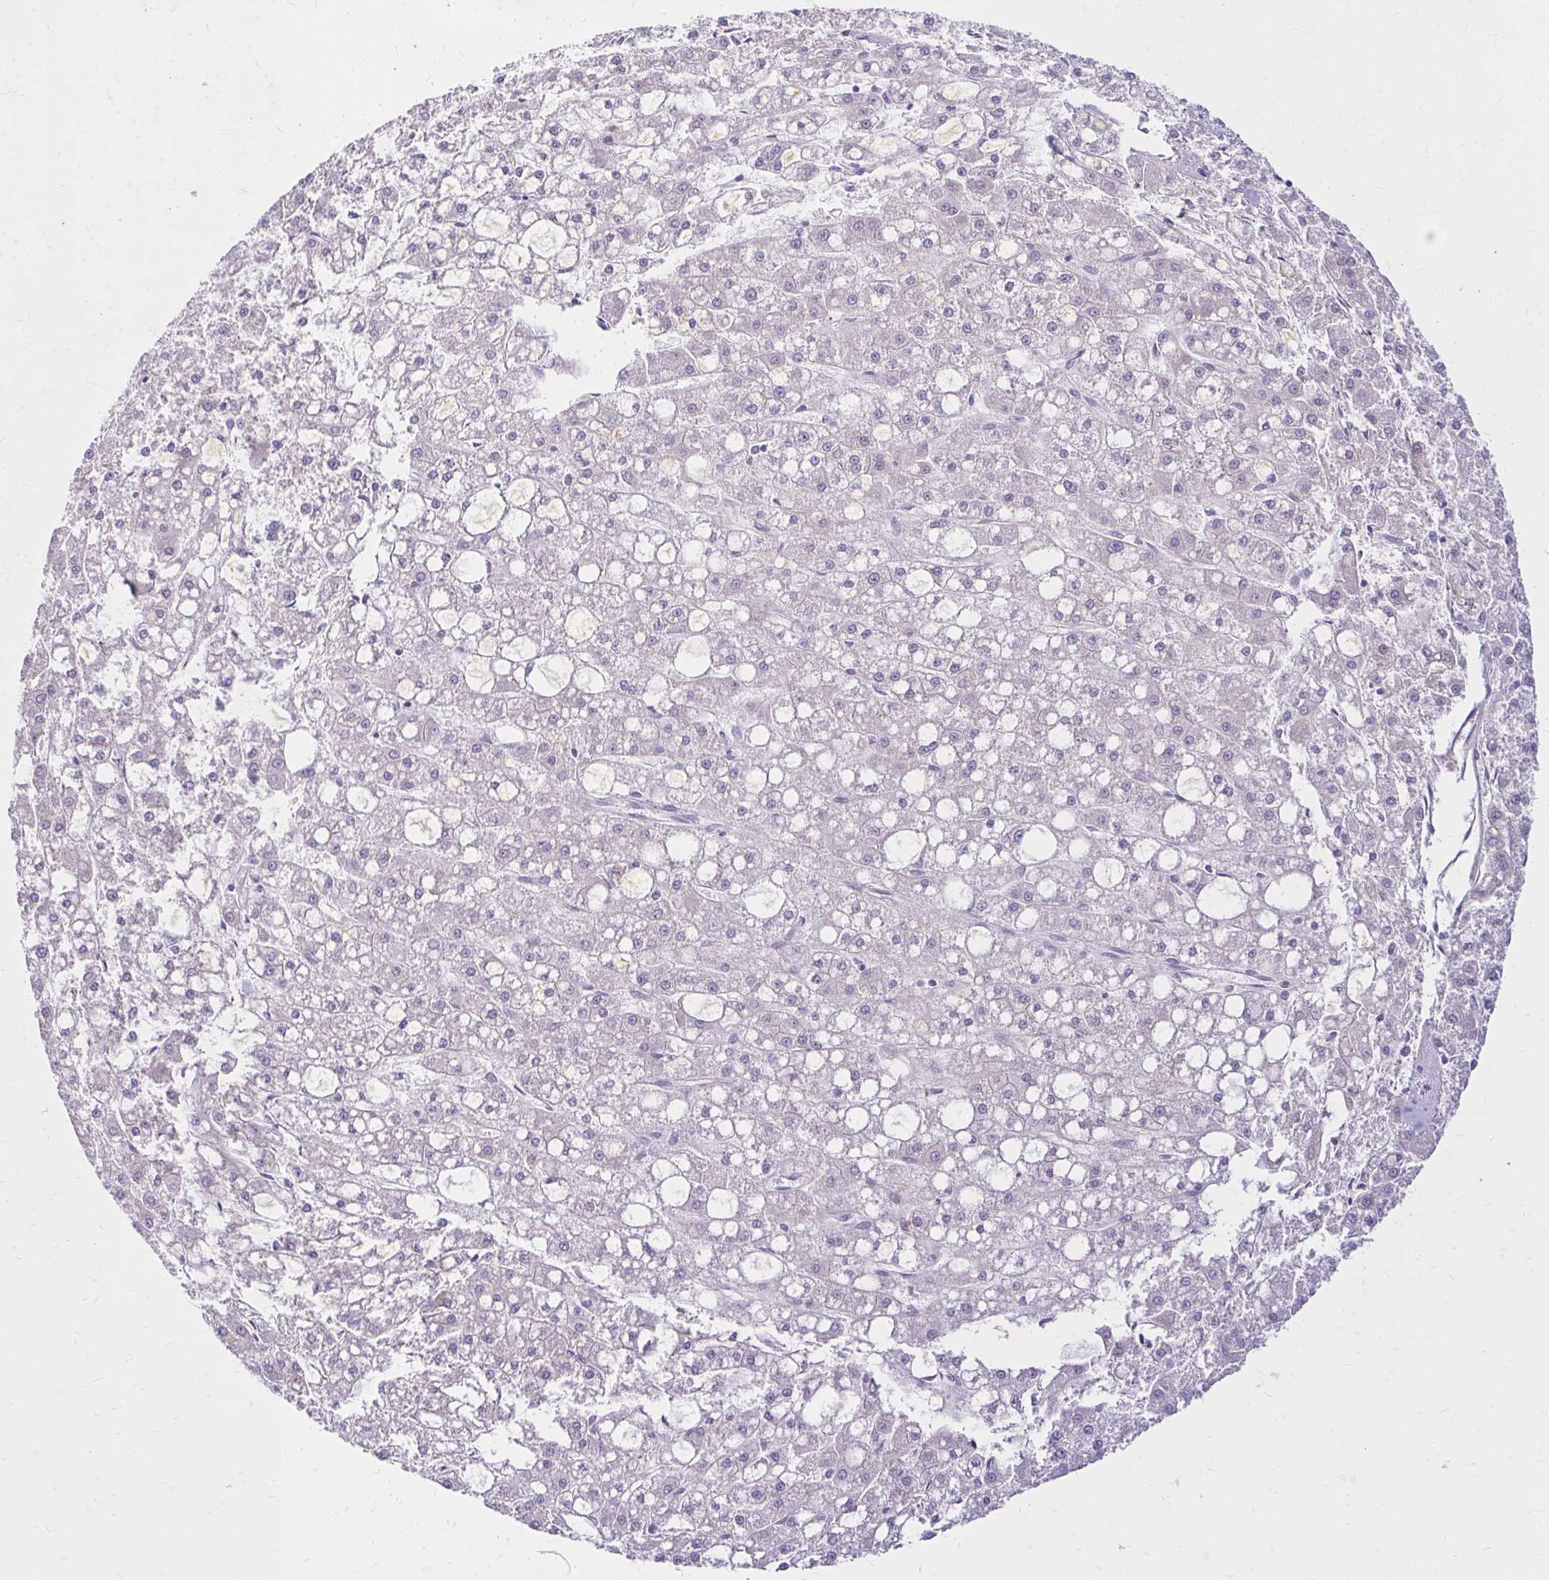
{"staining": {"intensity": "negative", "quantity": "none", "location": "none"}, "tissue": "liver cancer", "cell_type": "Tumor cells", "image_type": "cancer", "snomed": [{"axis": "morphology", "description": "Carcinoma, Hepatocellular, NOS"}, {"axis": "topography", "description": "Liver"}], "caption": "Immunohistochemistry of liver hepatocellular carcinoma shows no staining in tumor cells.", "gene": "PYCARD", "patient": {"sex": "male", "age": 67}}